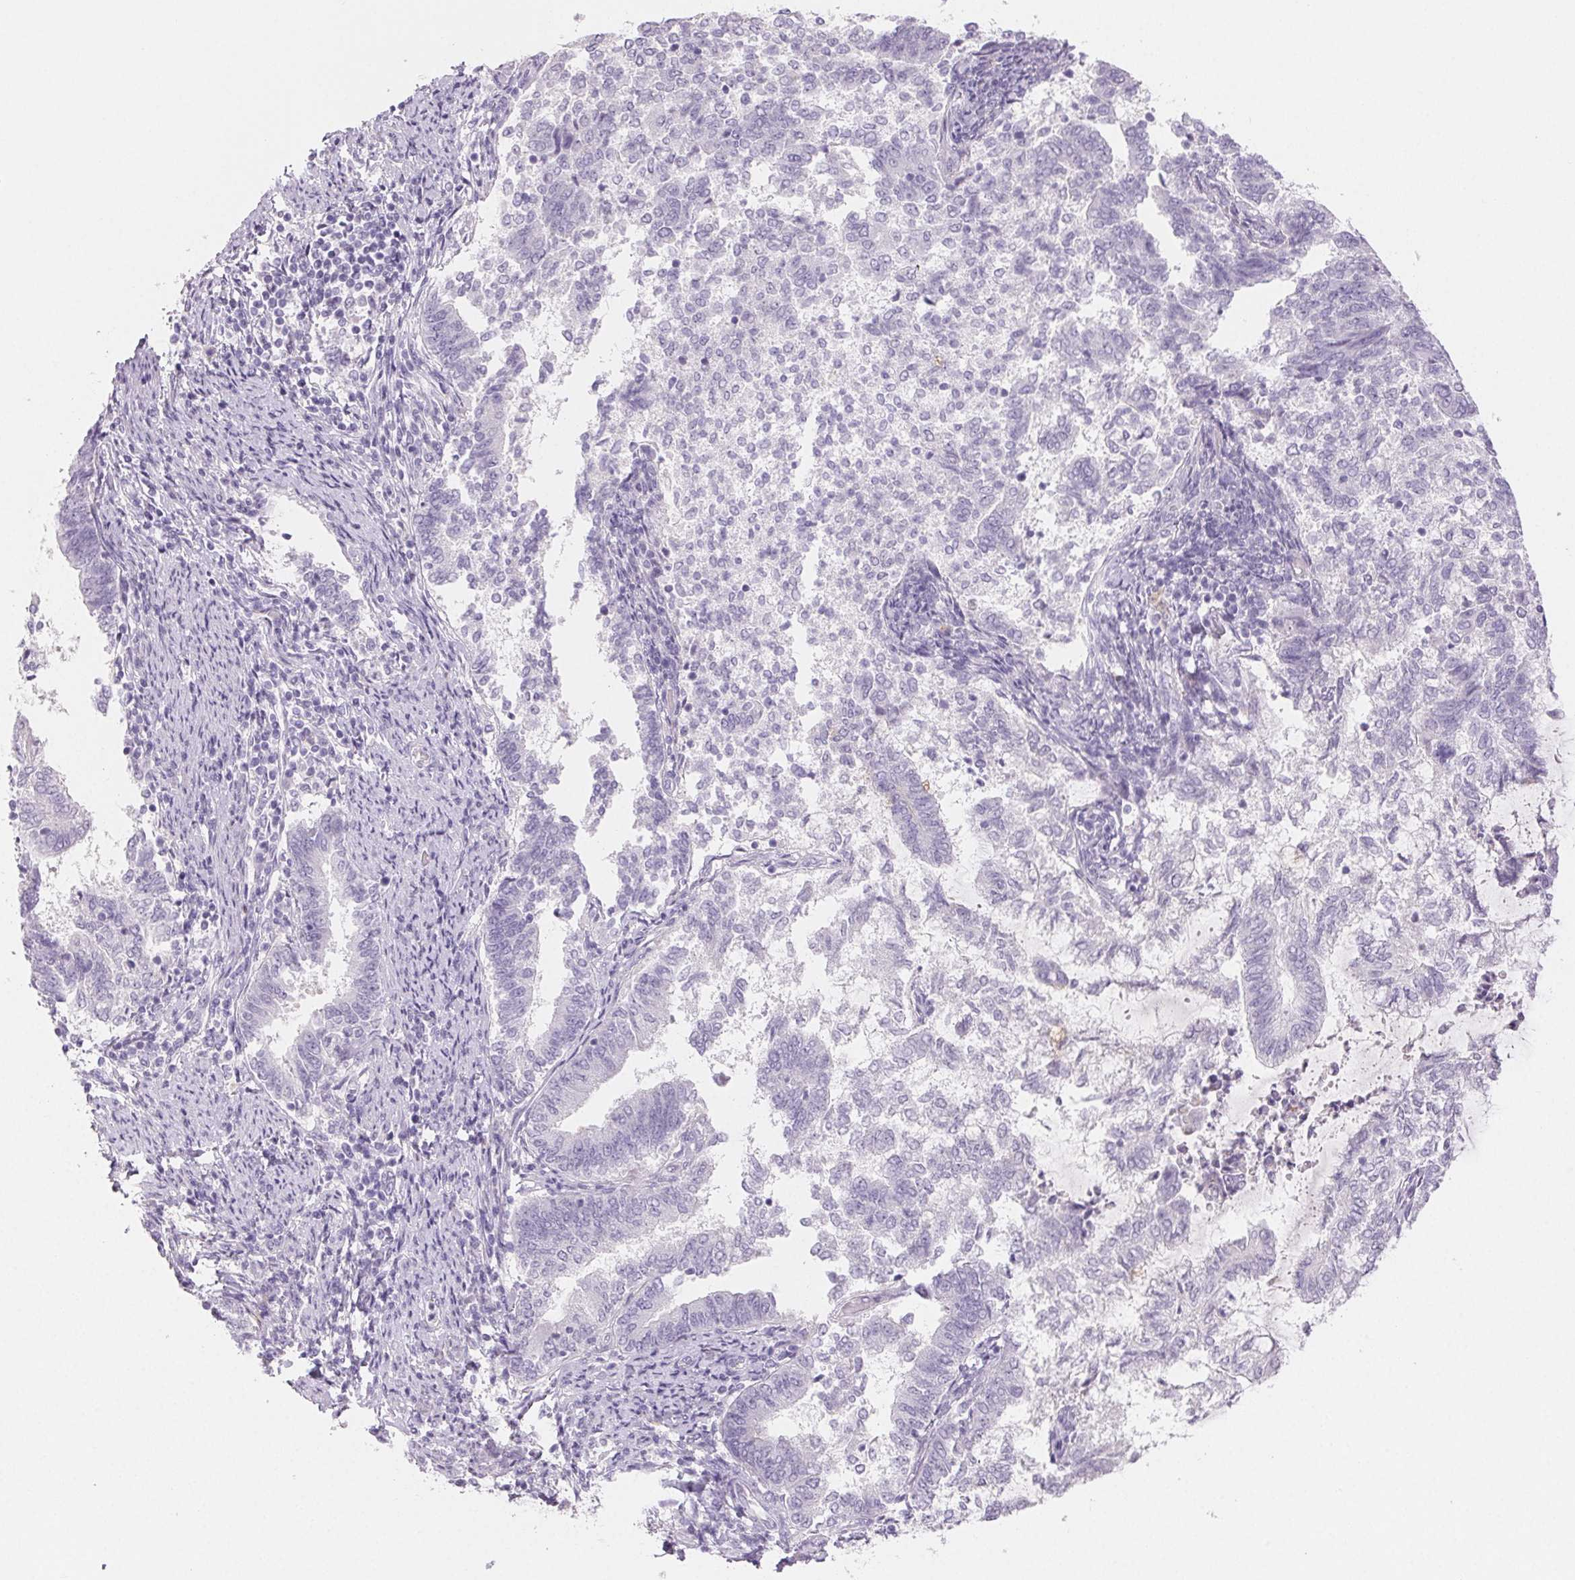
{"staining": {"intensity": "negative", "quantity": "none", "location": "none"}, "tissue": "endometrial cancer", "cell_type": "Tumor cells", "image_type": "cancer", "snomed": [{"axis": "morphology", "description": "Adenocarcinoma, NOS"}, {"axis": "topography", "description": "Endometrium"}], "caption": "Endometrial cancer was stained to show a protein in brown. There is no significant expression in tumor cells.", "gene": "BPIFB2", "patient": {"sex": "female", "age": 65}}